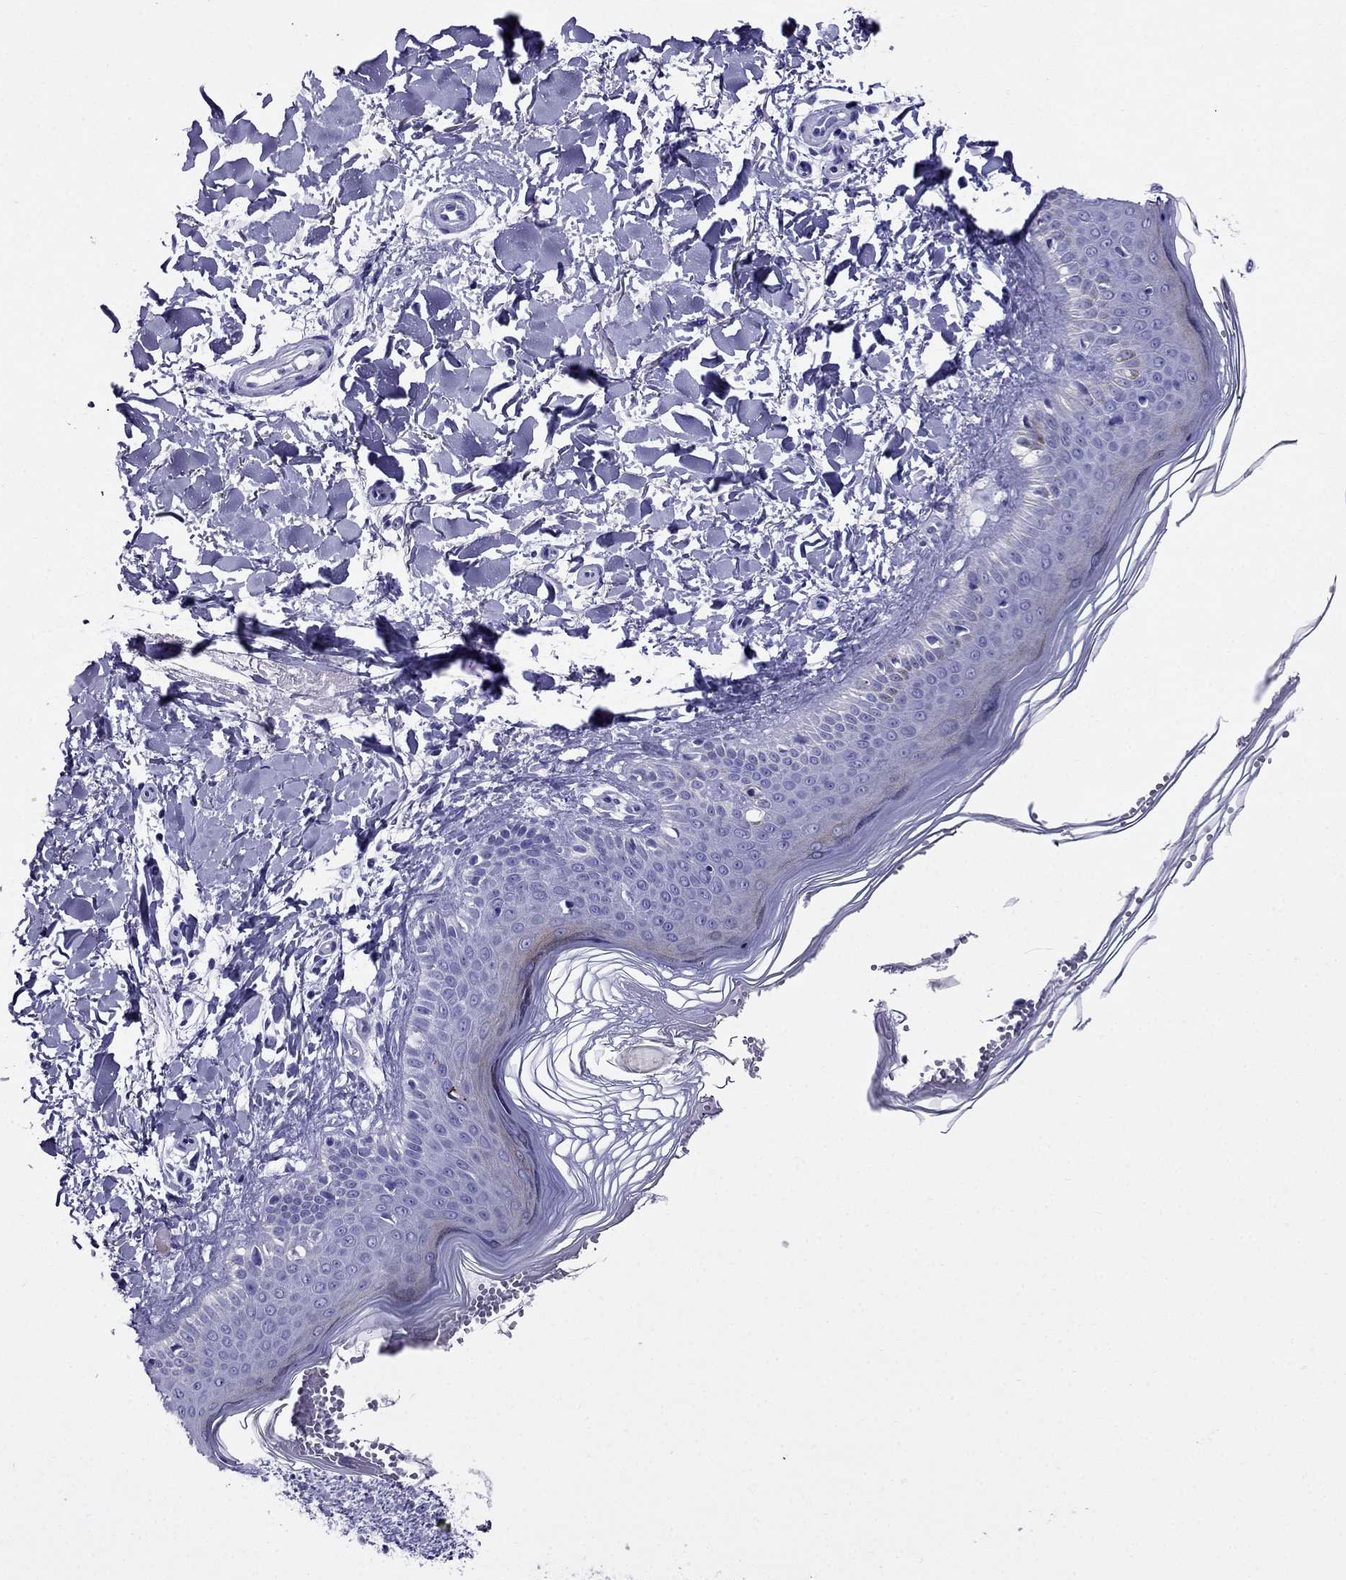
{"staining": {"intensity": "moderate", "quantity": "<25%", "location": "cytoplasmic/membranous"}, "tissue": "melanoma", "cell_type": "Tumor cells", "image_type": "cancer", "snomed": [{"axis": "morphology", "description": "Malignant melanoma, NOS"}, {"axis": "topography", "description": "Skin"}], "caption": "Human malignant melanoma stained with a brown dye demonstrates moderate cytoplasmic/membranous positive staining in about <25% of tumor cells.", "gene": "CRYBA1", "patient": {"sex": "female", "age": 73}}